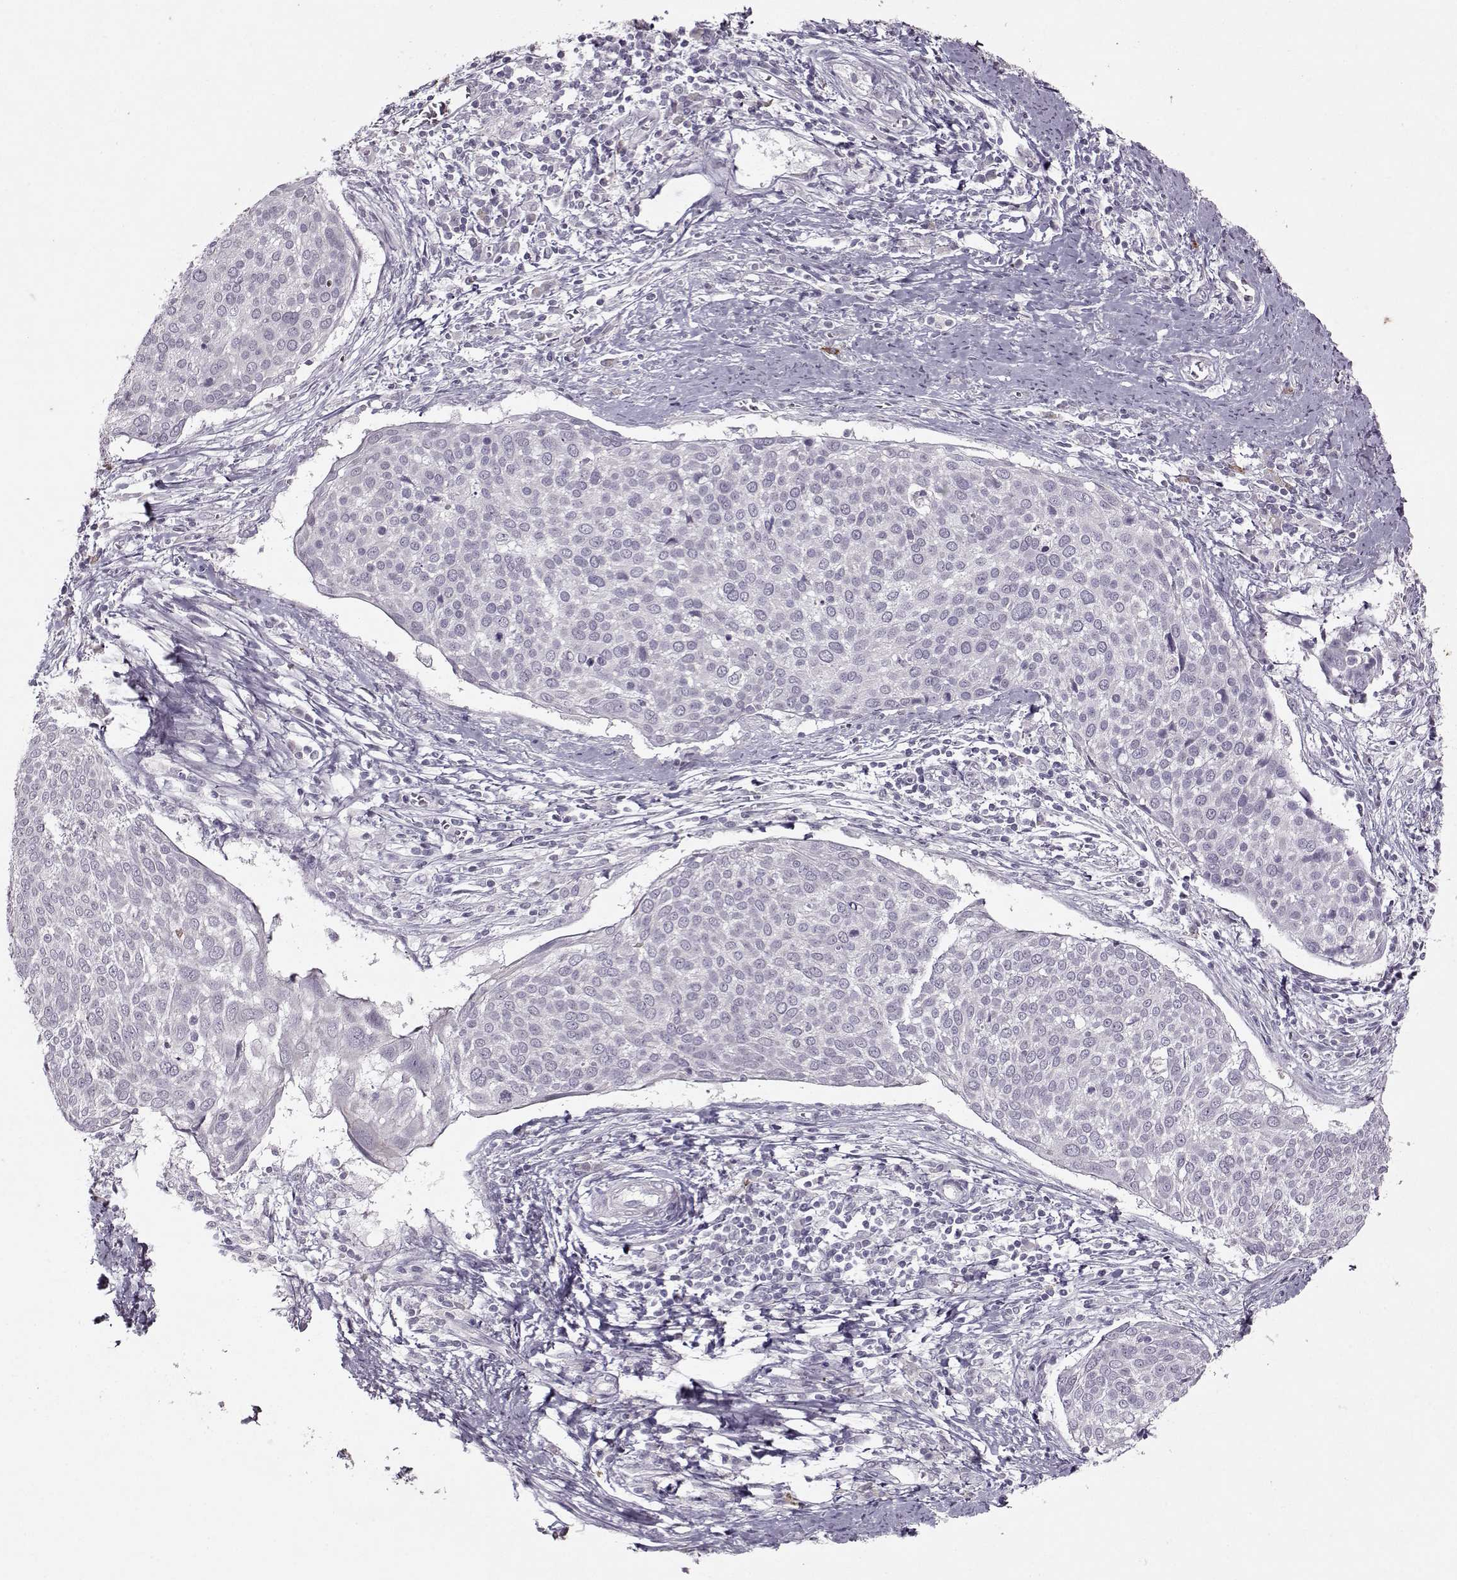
{"staining": {"intensity": "negative", "quantity": "none", "location": "none"}, "tissue": "cervical cancer", "cell_type": "Tumor cells", "image_type": "cancer", "snomed": [{"axis": "morphology", "description": "Squamous cell carcinoma, NOS"}, {"axis": "topography", "description": "Cervix"}], "caption": "Immunohistochemistry micrograph of cervical squamous cell carcinoma stained for a protein (brown), which displays no positivity in tumor cells.", "gene": "KRT9", "patient": {"sex": "female", "age": 39}}